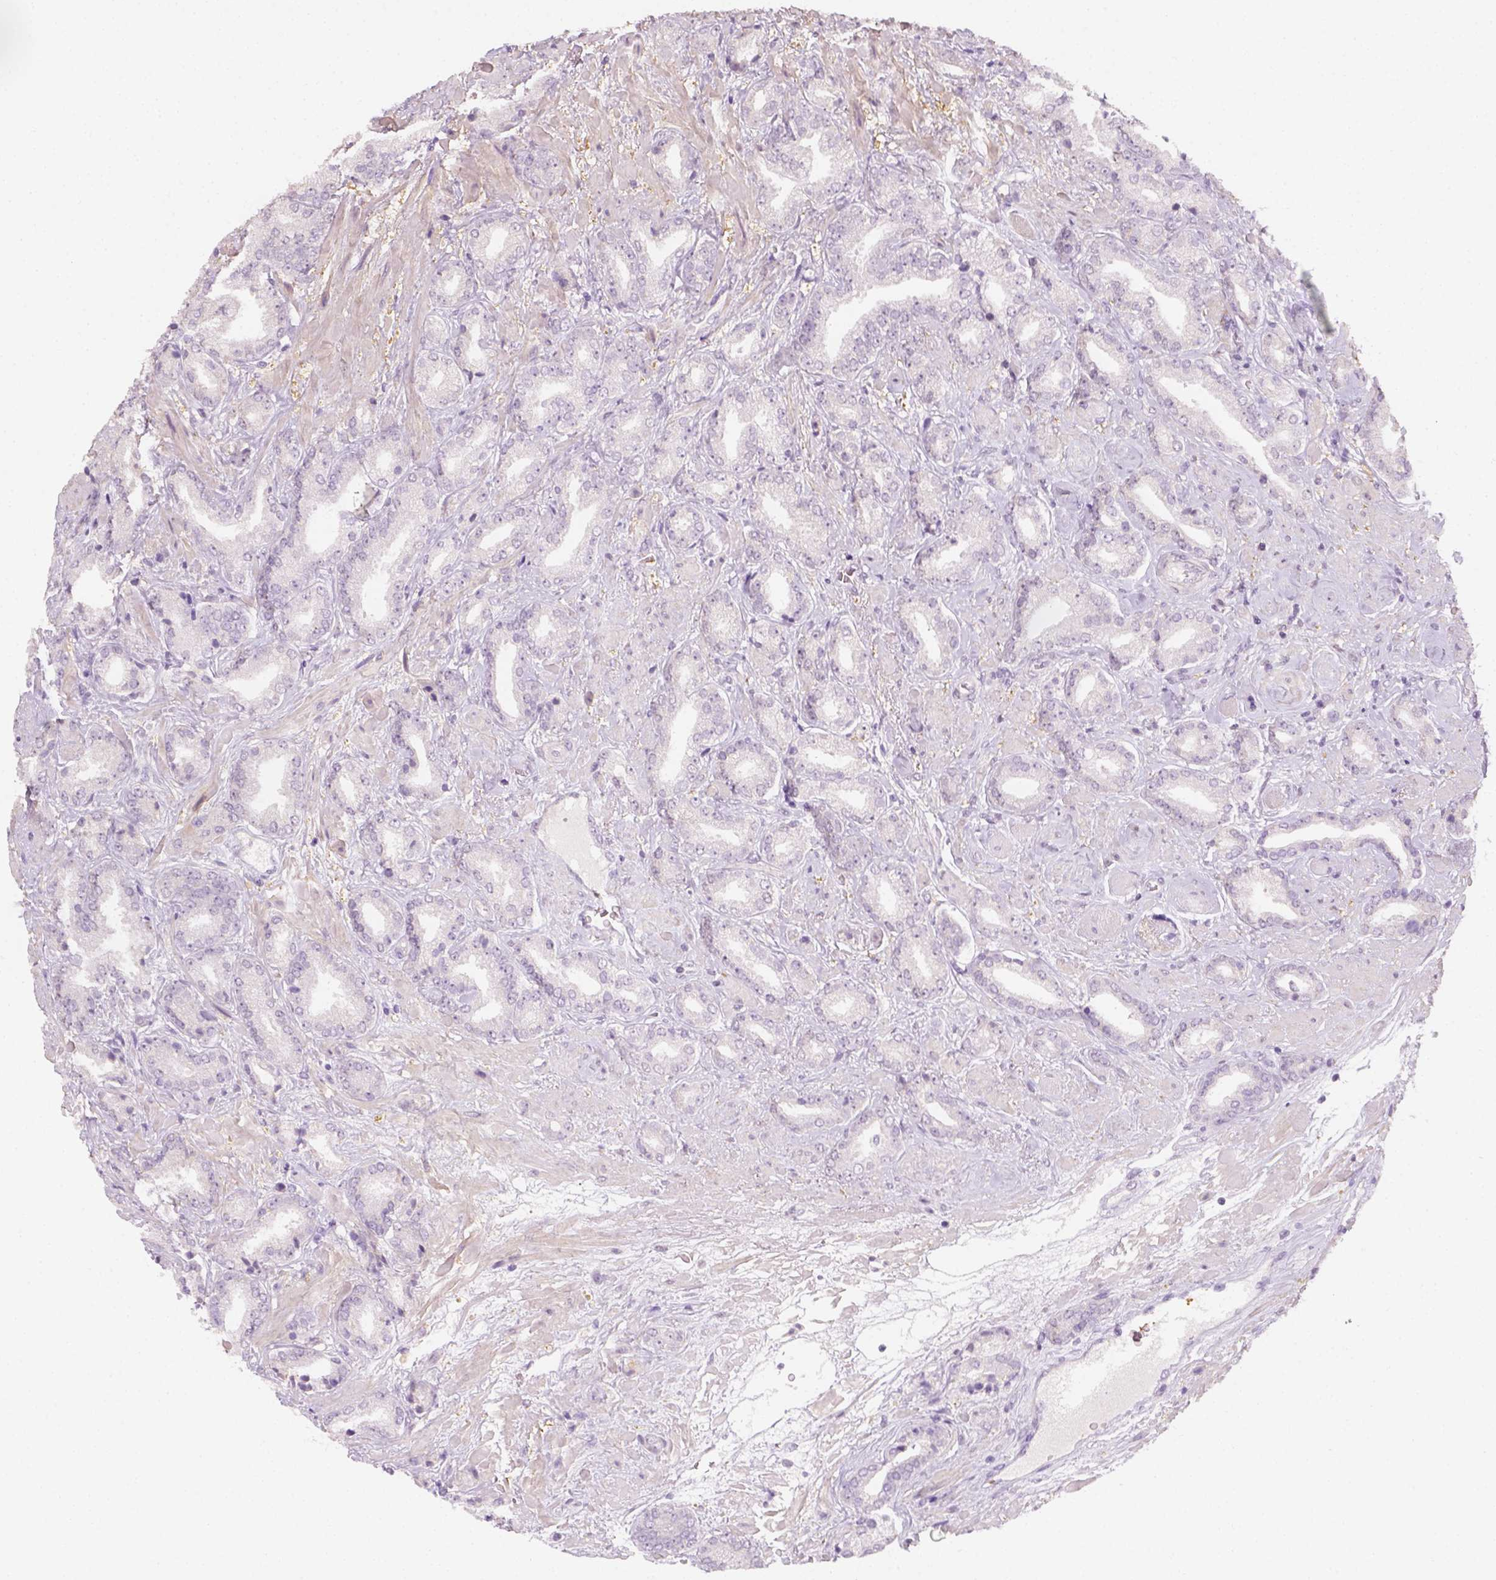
{"staining": {"intensity": "negative", "quantity": "none", "location": "none"}, "tissue": "prostate cancer", "cell_type": "Tumor cells", "image_type": "cancer", "snomed": [{"axis": "morphology", "description": "Adenocarcinoma, High grade"}, {"axis": "topography", "description": "Prostate"}], "caption": "A histopathology image of human prostate cancer (high-grade adenocarcinoma) is negative for staining in tumor cells. (Stains: DAB IHC with hematoxylin counter stain, Microscopy: brightfield microscopy at high magnification).", "gene": "FAM163B", "patient": {"sex": "male", "age": 56}}